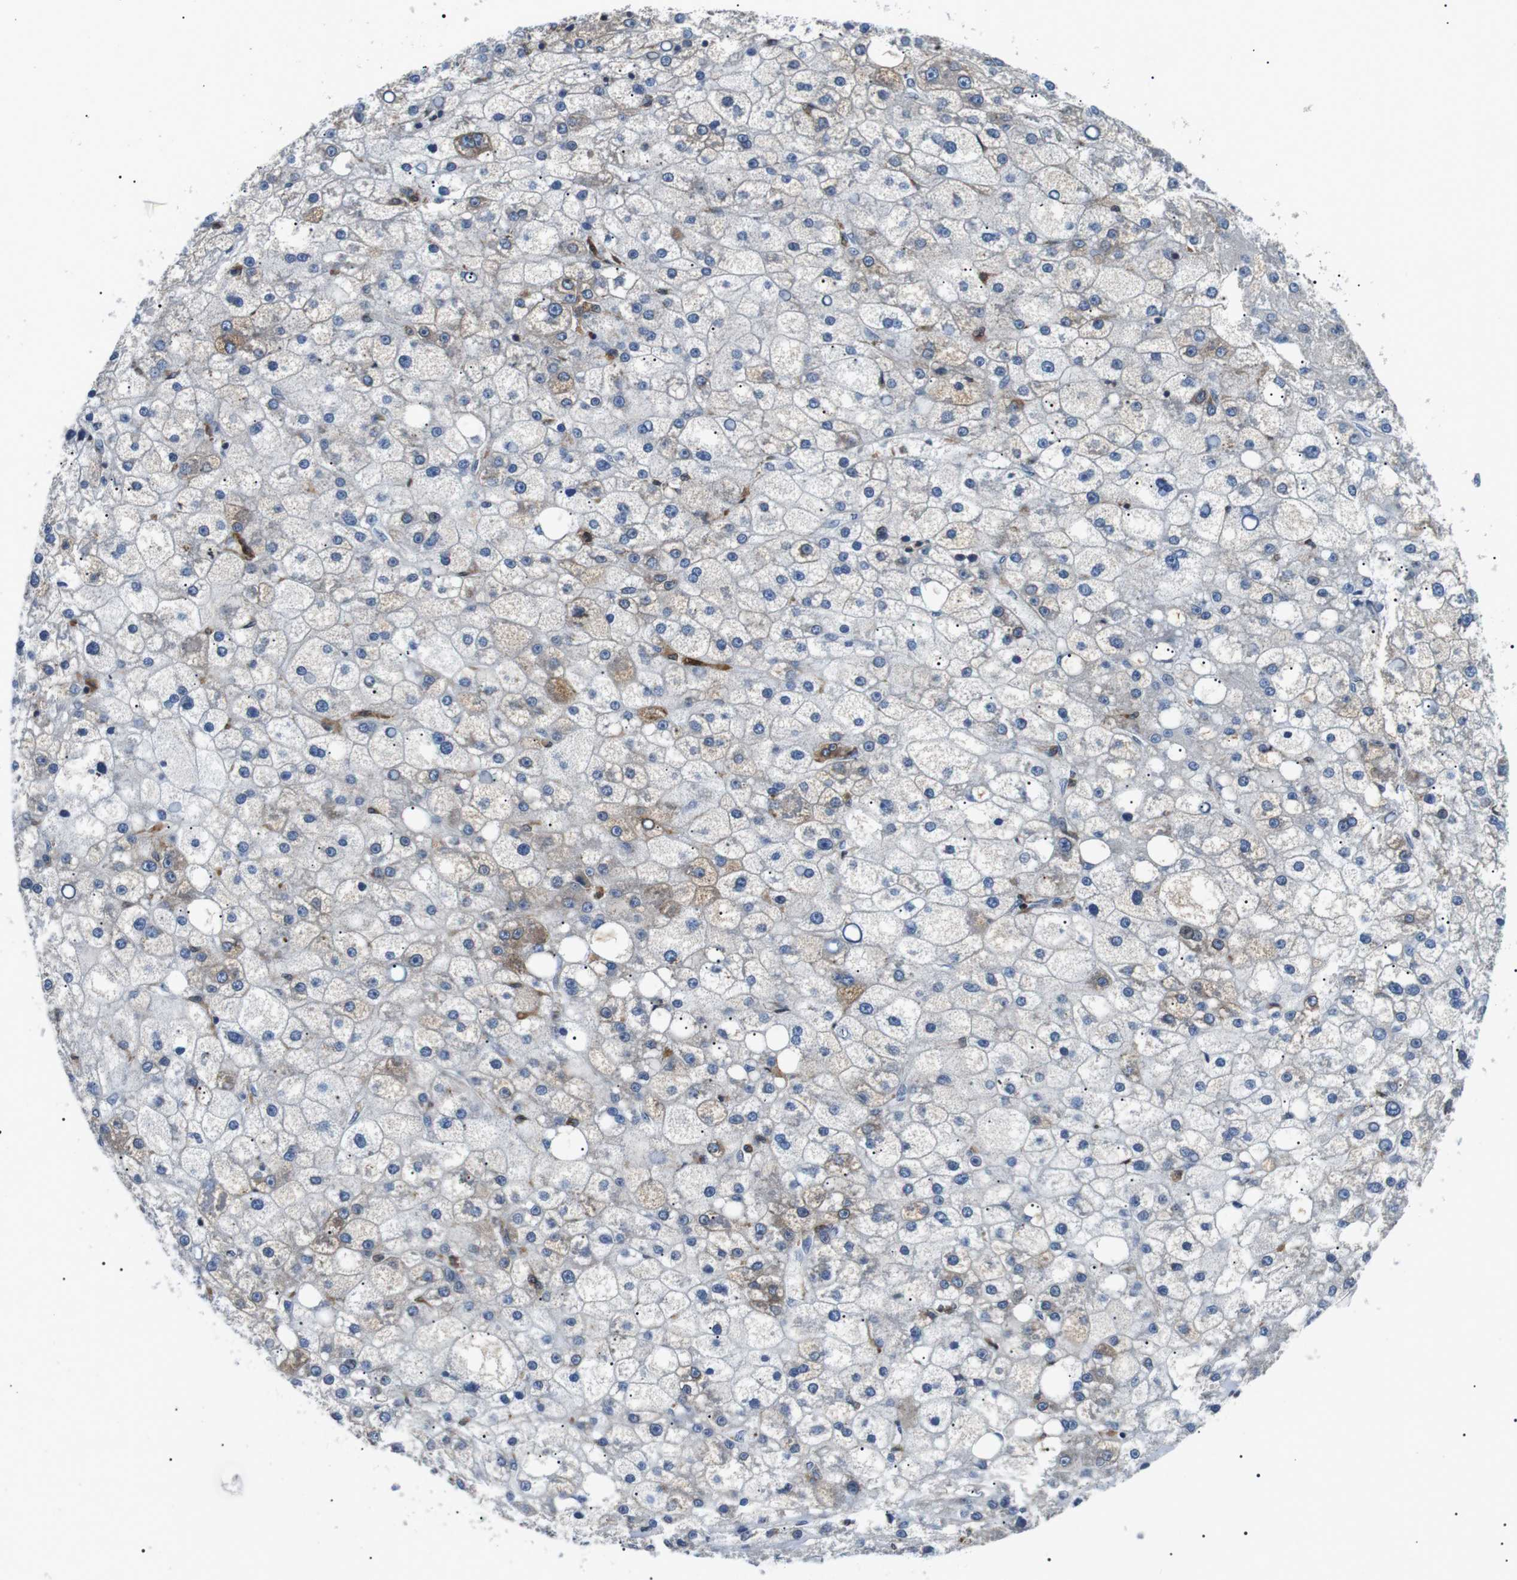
{"staining": {"intensity": "negative", "quantity": "none", "location": "none"}, "tissue": "liver cancer", "cell_type": "Tumor cells", "image_type": "cancer", "snomed": [{"axis": "morphology", "description": "Carcinoma, Hepatocellular, NOS"}, {"axis": "topography", "description": "Liver"}], "caption": "Photomicrograph shows no protein positivity in tumor cells of liver hepatocellular carcinoma tissue.", "gene": "RAB9A", "patient": {"sex": "male", "age": 67}}